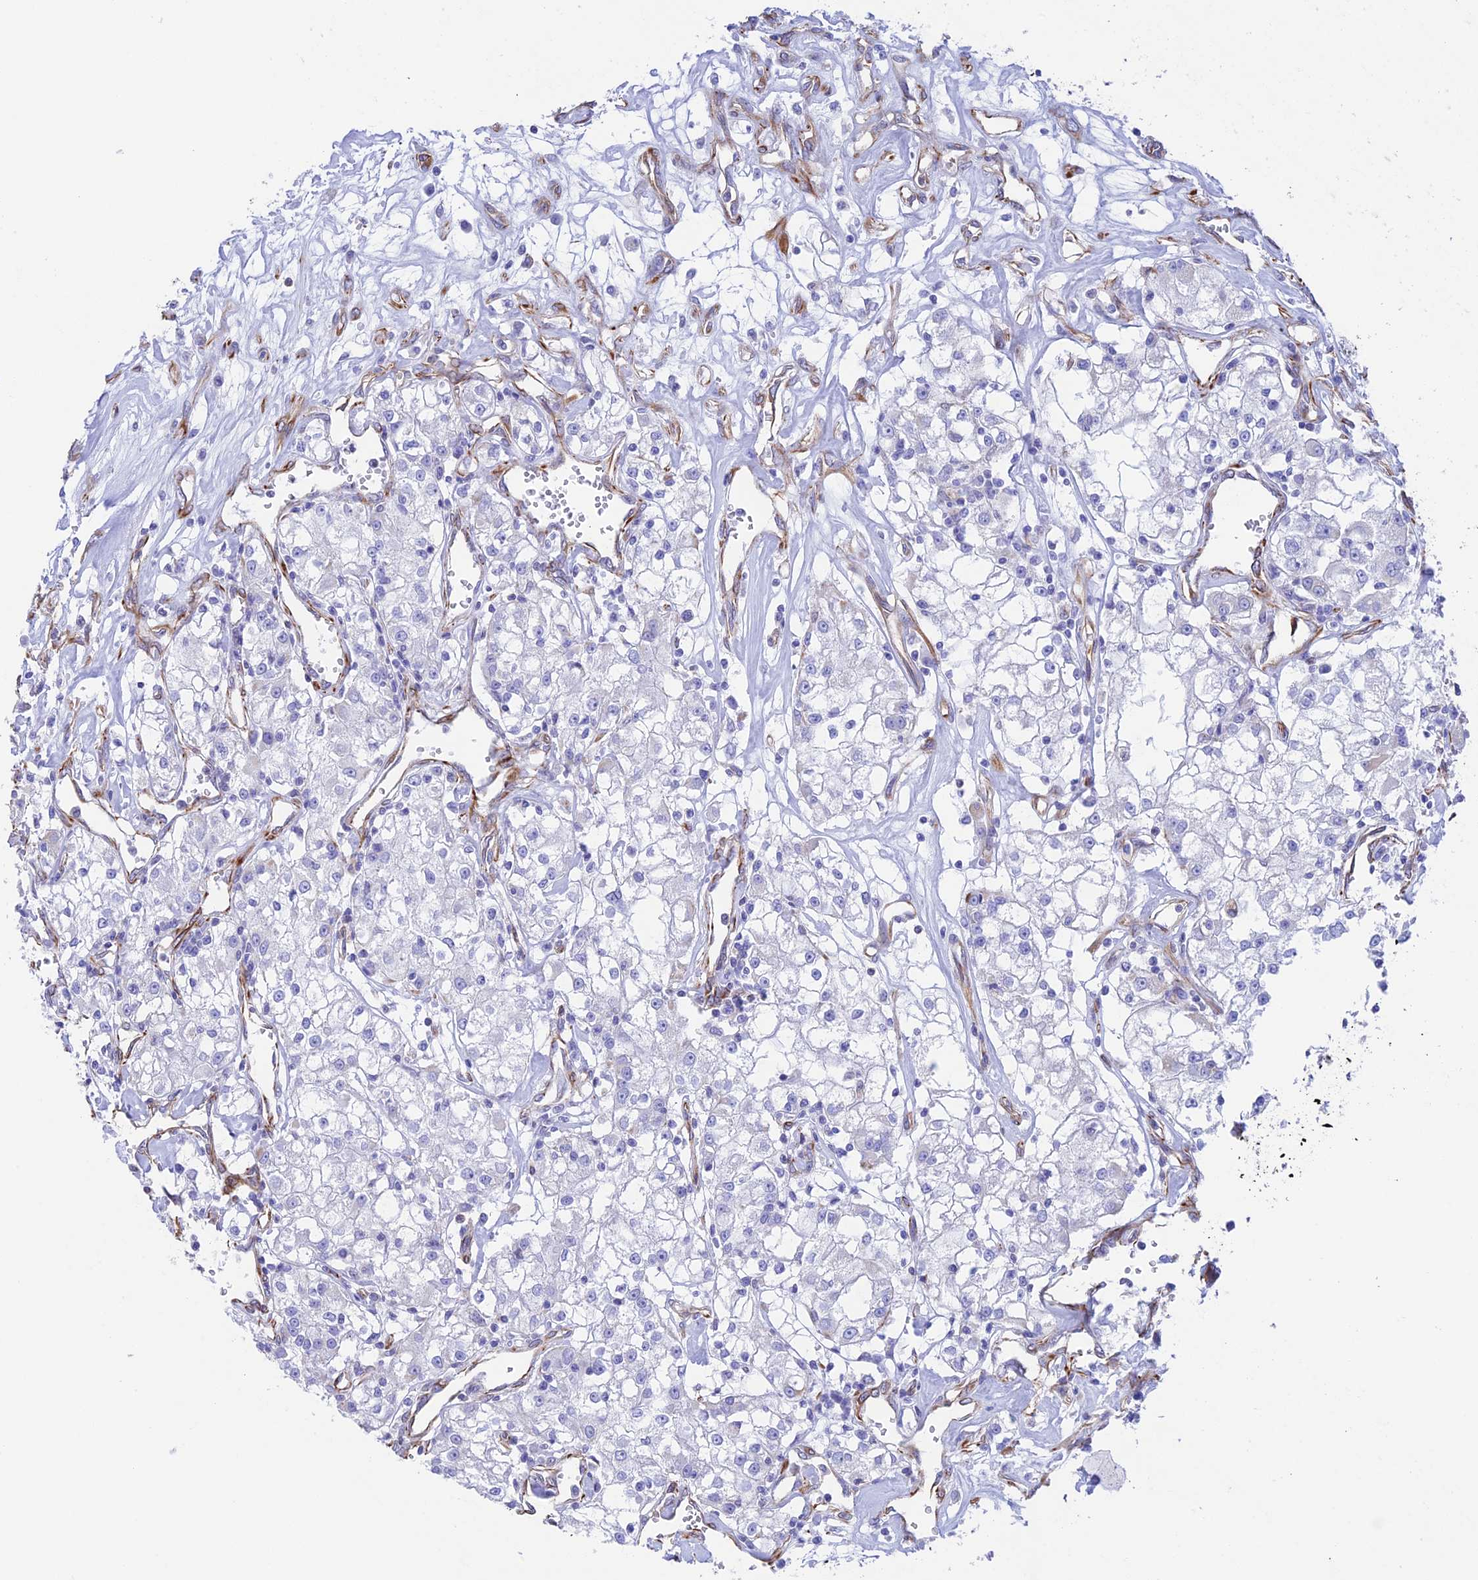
{"staining": {"intensity": "negative", "quantity": "none", "location": "none"}, "tissue": "renal cancer", "cell_type": "Tumor cells", "image_type": "cancer", "snomed": [{"axis": "morphology", "description": "Adenocarcinoma, NOS"}, {"axis": "topography", "description": "Kidney"}], "caption": "Photomicrograph shows no significant protein expression in tumor cells of renal cancer (adenocarcinoma).", "gene": "ZNF652", "patient": {"sex": "female", "age": 59}}